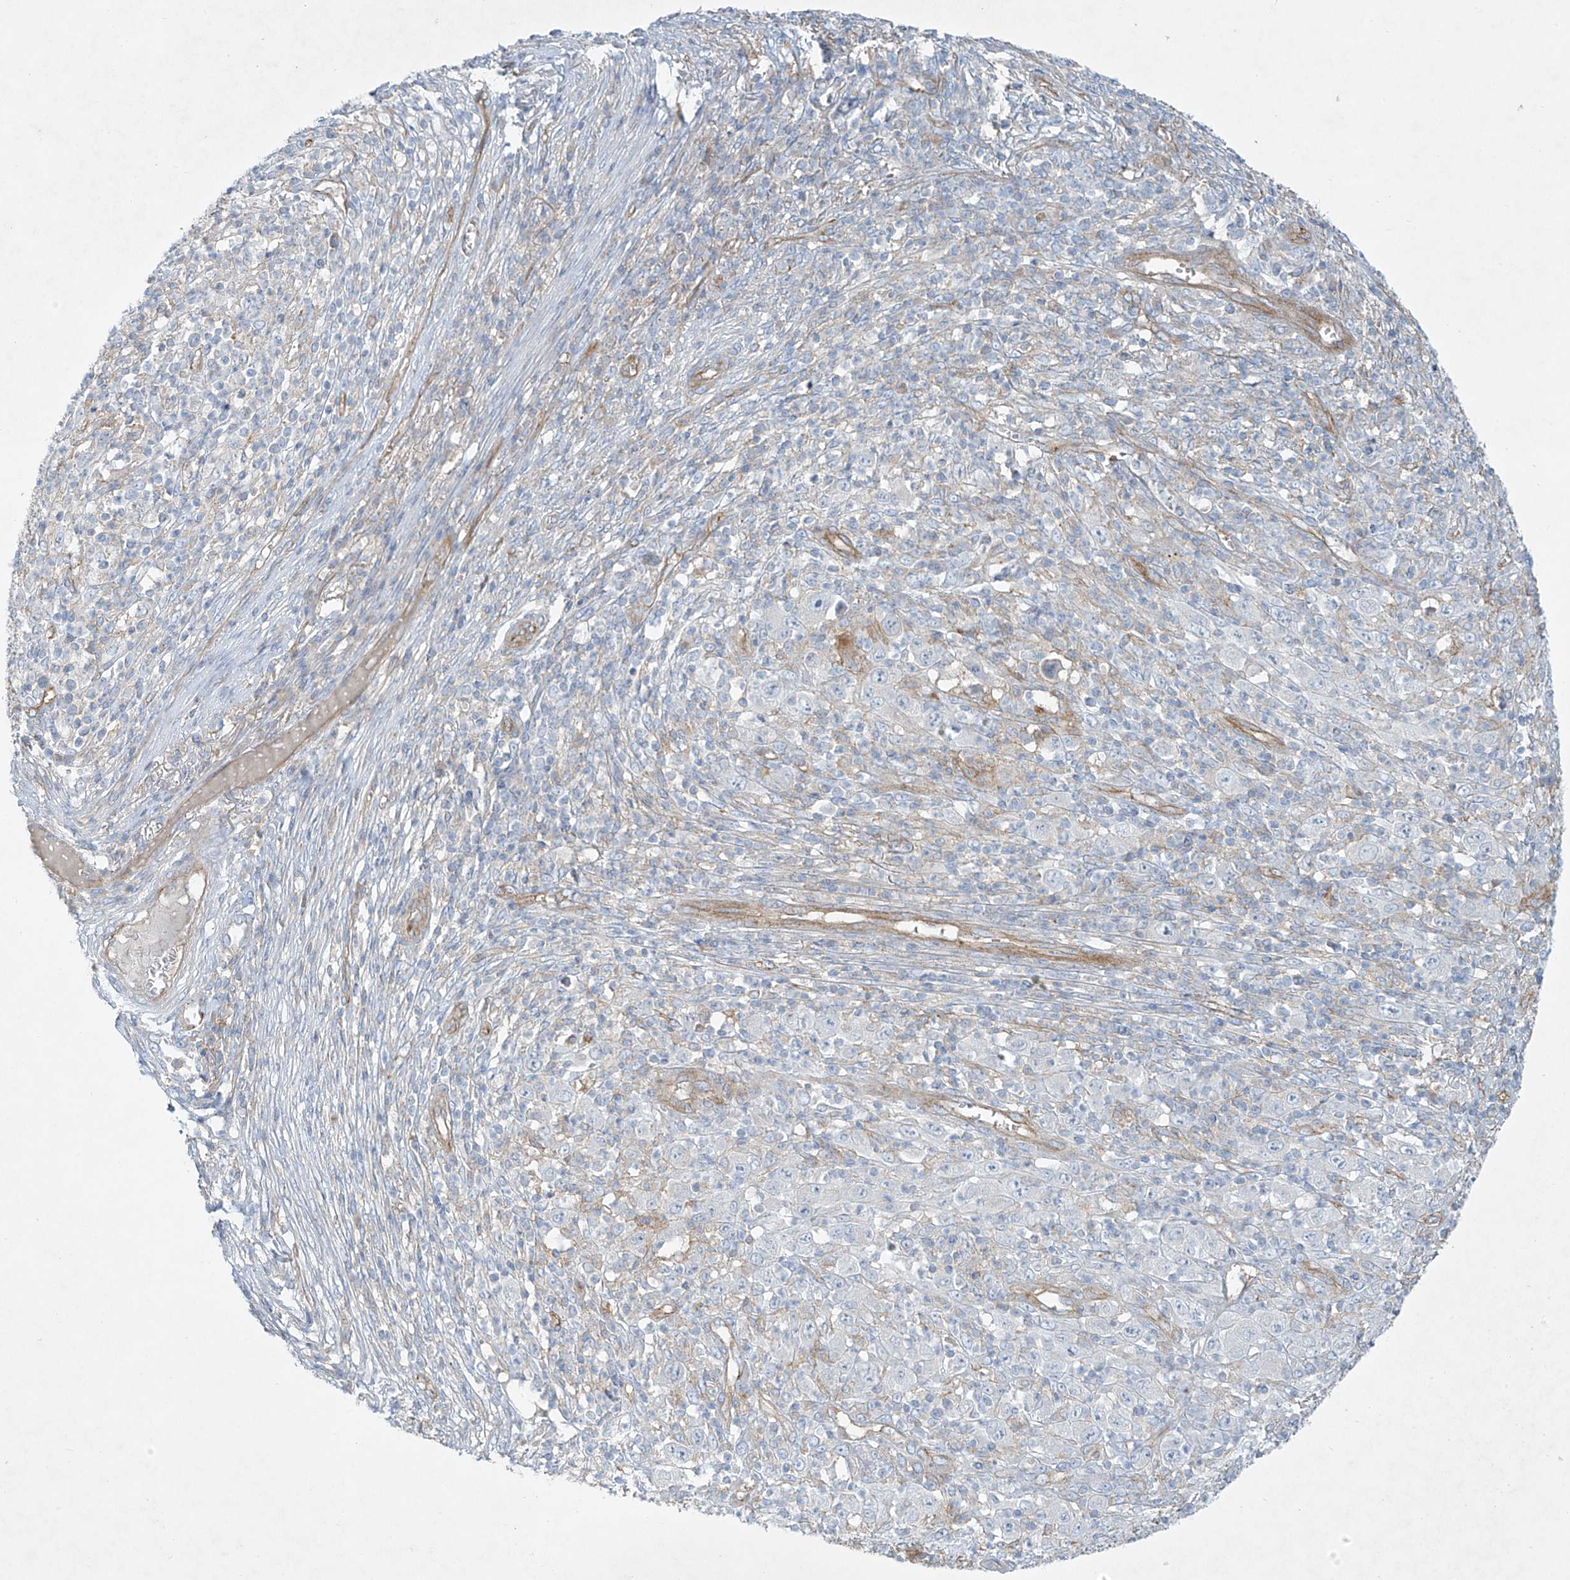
{"staining": {"intensity": "negative", "quantity": "none", "location": "none"}, "tissue": "melanoma", "cell_type": "Tumor cells", "image_type": "cancer", "snomed": [{"axis": "morphology", "description": "Malignant melanoma, Metastatic site"}, {"axis": "topography", "description": "Skin"}], "caption": "High power microscopy image of an IHC image of melanoma, revealing no significant staining in tumor cells.", "gene": "VAMP5", "patient": {"sex": "female", "age": 56}}